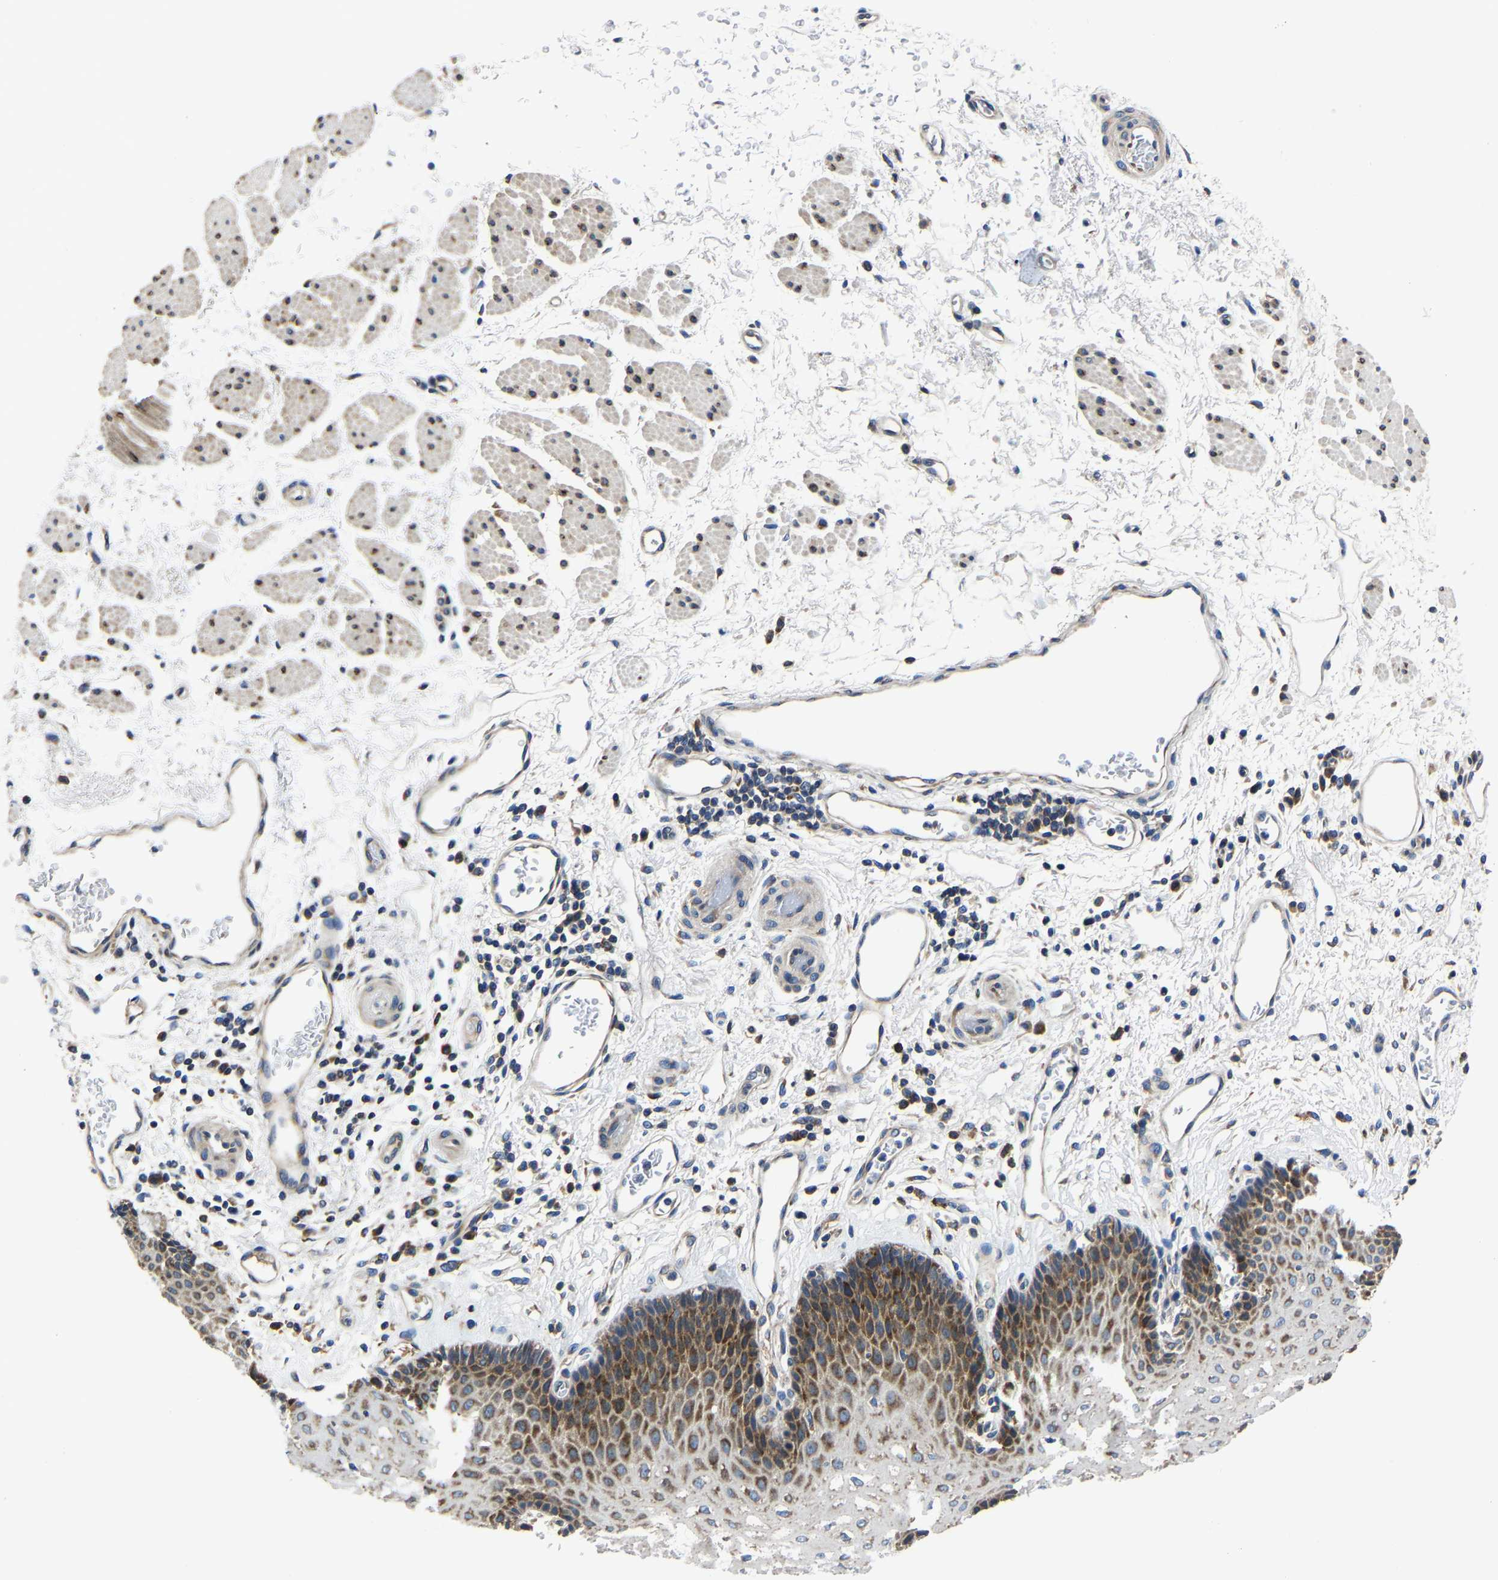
{"staining": {"intensity": "moderate", "quantity": ">75%", "location": "cytoplasmic/membranous"}, "tissue": "esophagus", "cell_type": "Squamous epithelial cells", "image_type": "normal", "snomed": [{"axis": "morphology", "description": "Normal tissue, NOS"}, {"axis": "topography", "description": "Esophagus"}], "caption": "Immunohistochemistry (IHC) staining of benign esophagus, which demonstrates medium levels of moderate cytoplasmic/membranous staining in about >75% of squamous epithelial cells indicating moderate cytoplasmic/membranous protein staining. The staining was performed using DAB (3,3'-diaminobenzidine) (brown) for protein detection and nuclei were counterstained in hematoxylin (blue).", "gene": "G3BP2", "patient": {"sex": "male", "age": 54}}